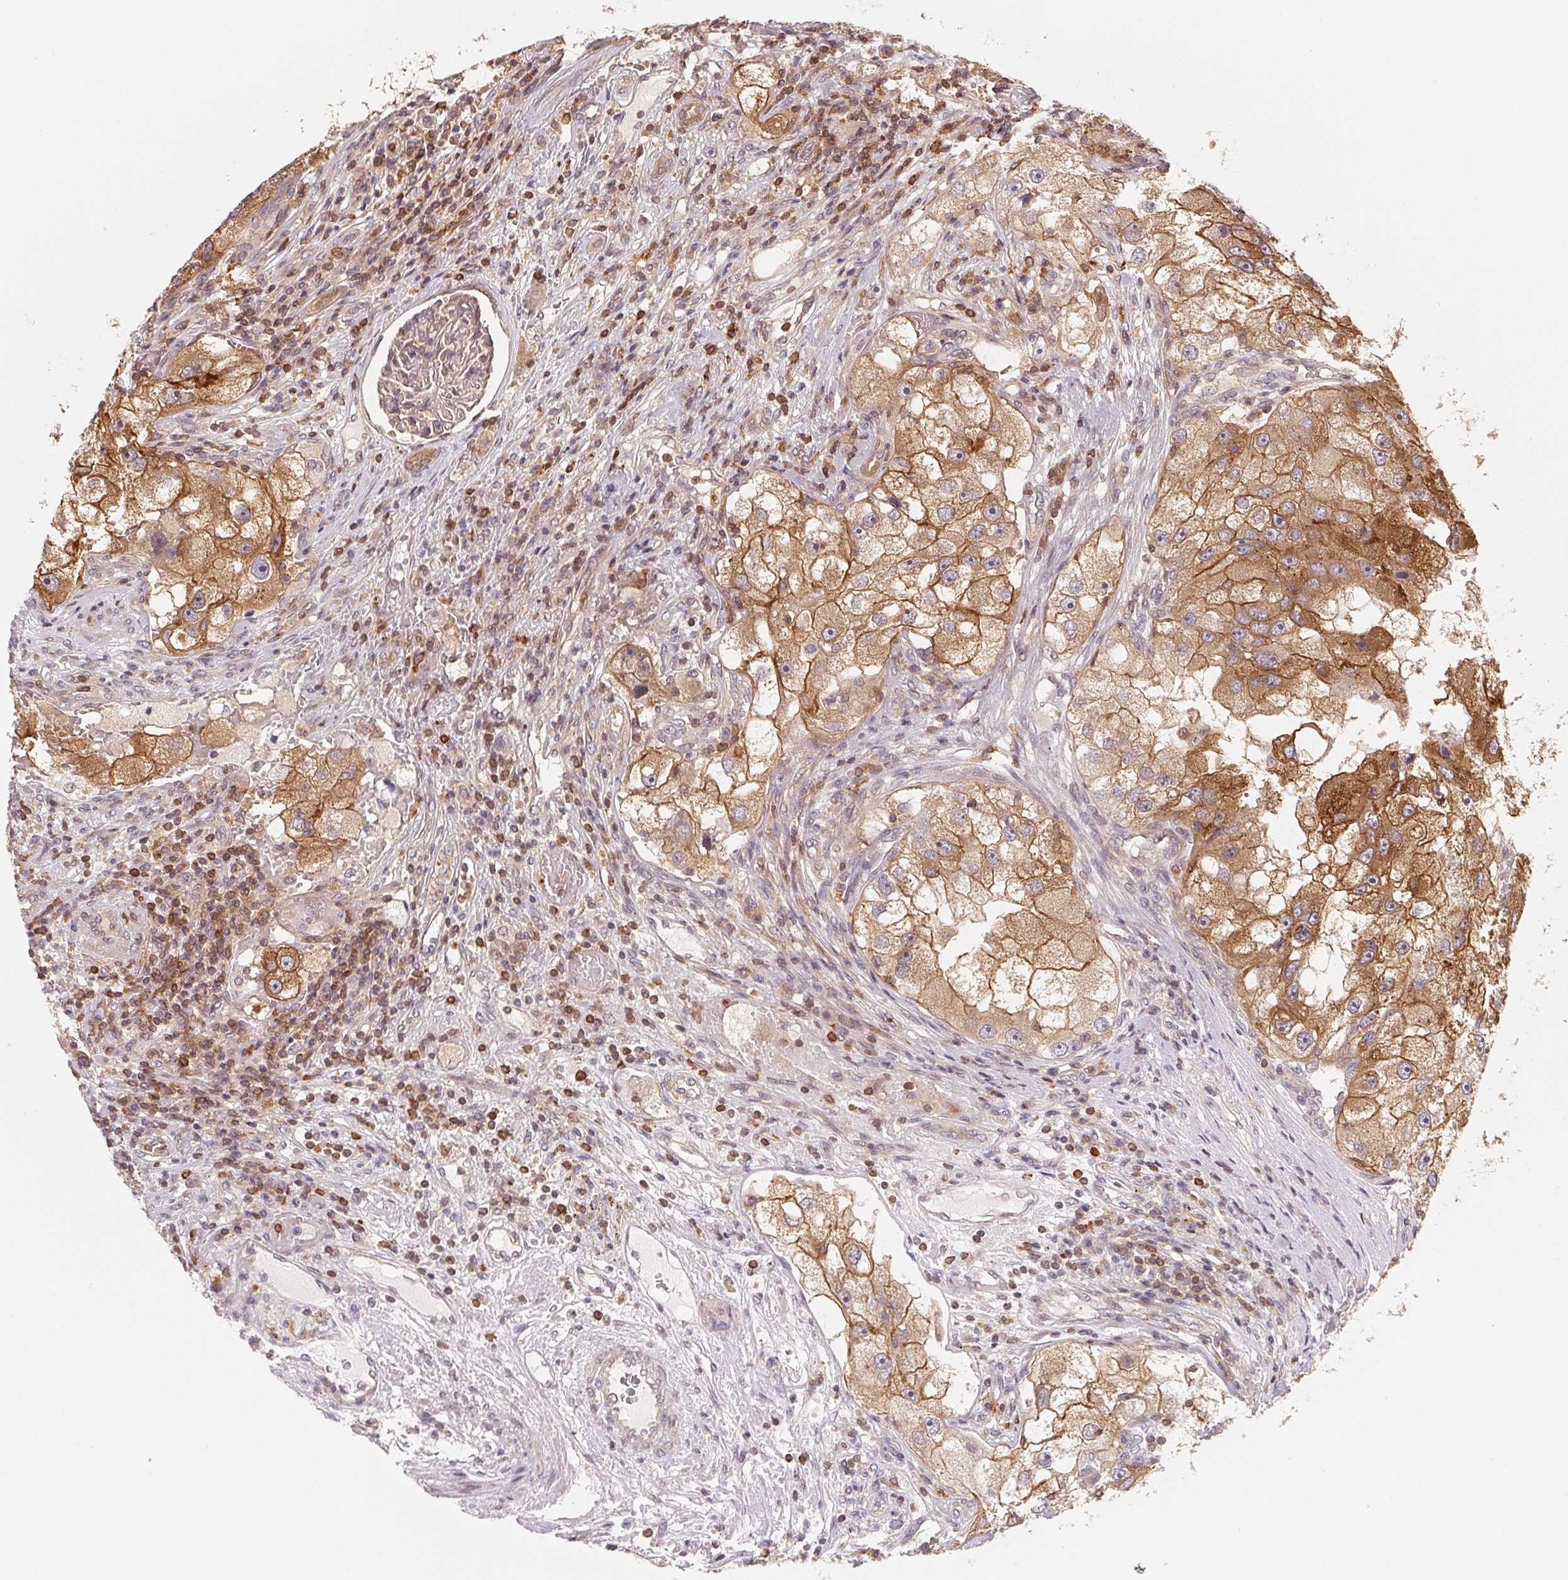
{"staining": {"intensity": "moderate", "quantity": ">75%", "location": "cytoplasmic/membranous"}, "tissue": "renal cancer", "cell_type": "Tumor cells", "image_type": "cancer", "snomed": [{"axis": "morphology", "description": "Adenocarcinoma, NOS"}, {"axis": "topography", "description": "Kidney"}], "caption": "Protein expression analysis of human adenocarcinoma (renal) reveals moderate cytoplasmic/membranous positivity in about >75% of tumor cells.", "gene": "ANKRD13A", "patient": {"sex": "male", "age": 63}}